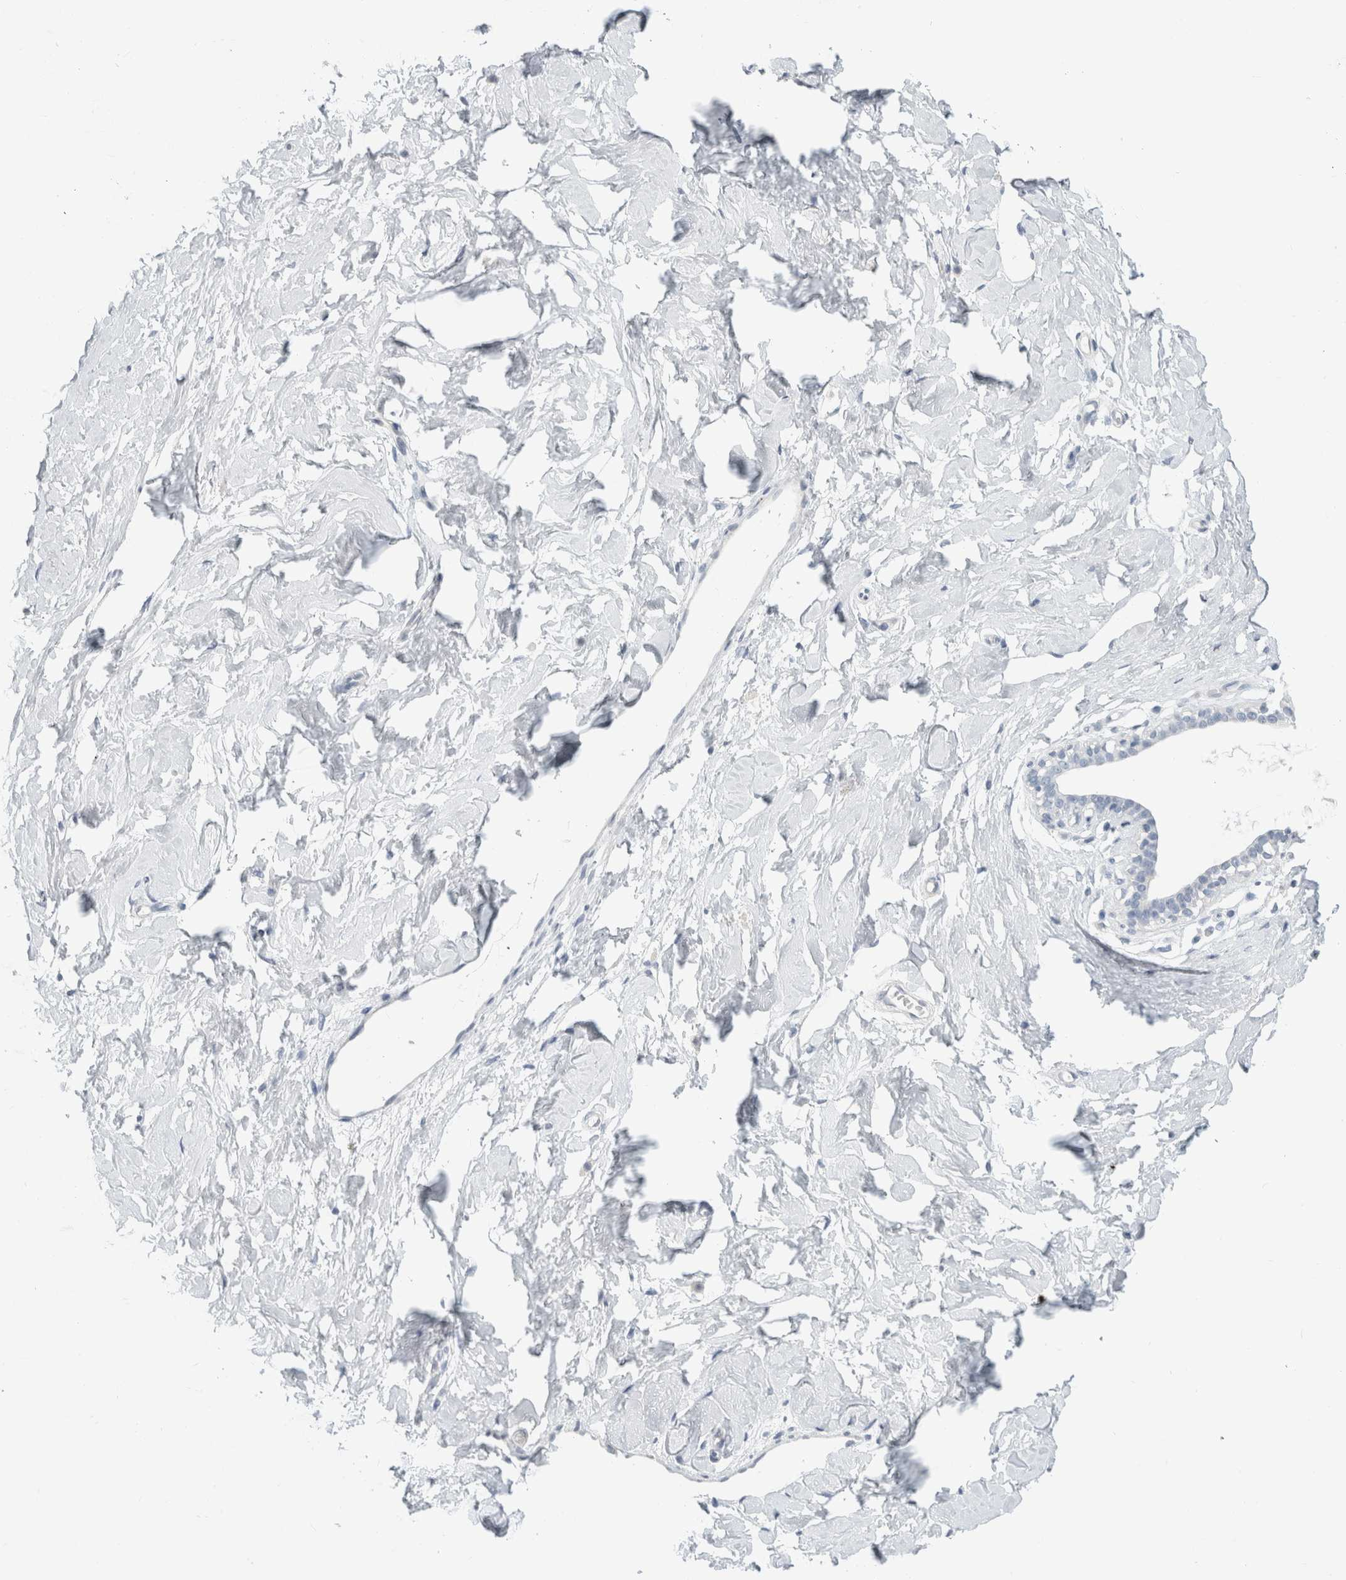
{"staining": {"intensity": "negative", "quantity": "none", "location": "none"}, "tissue": "breast", "cell_type": "Adipocytes", "image_type": "normal", "snomed": [{"axis": "morphology", "description": "Normal tissue, NOS"}, {"axis": "morphology", "description": "Adenoma, NOS"}, {"axis": "topography", "description": "Breast"}], "caption": "Breast stained for a protein using immunohistochemistry (IHC) reveals no staining adipocytes.", "gene": "SLC6A1", "patient": {"sex": "female", "age": 23}}